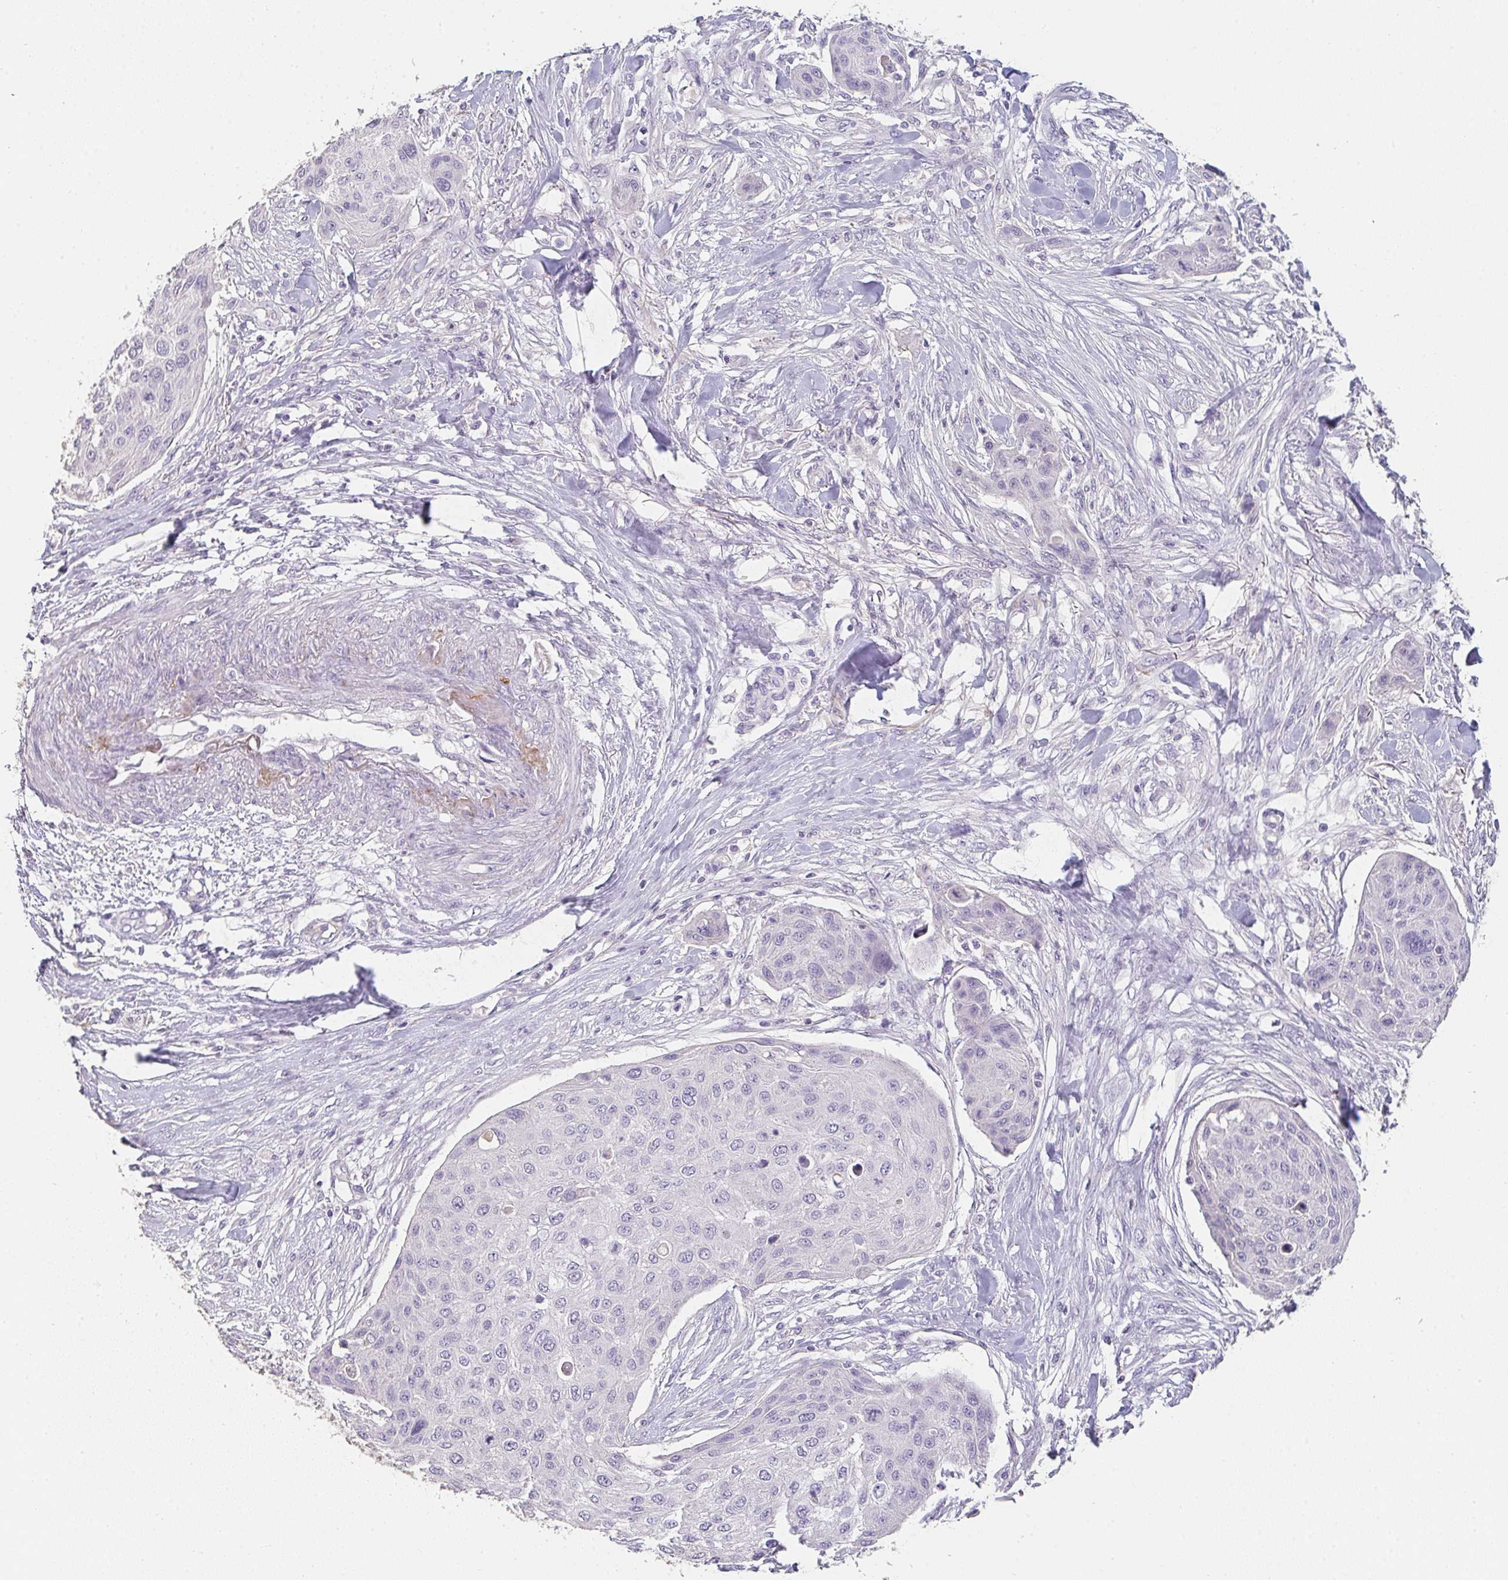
{"staining": {"intensity": "negative", "quantity": "none", "location": "none"}, "tissue": "skin cancer", "cell_type": "Tumor cells", "image_type": "cancer", "snomed": [{"axis": "morphology", "description": "Squamous cell carcinoma, NOS"}, {"axis": "topography", "description": "Skin"}], "caption": "This is a image of IHC staining of skin squamous cell carcinoma, which shows no expression in tumor cells. (DAB (3,3'-diaminobenzidine) IHC visualized using brightfield microscopy, high magnification).", "gene": "C1QTNF8", "patient": {"sex": "female", "age": 87}}